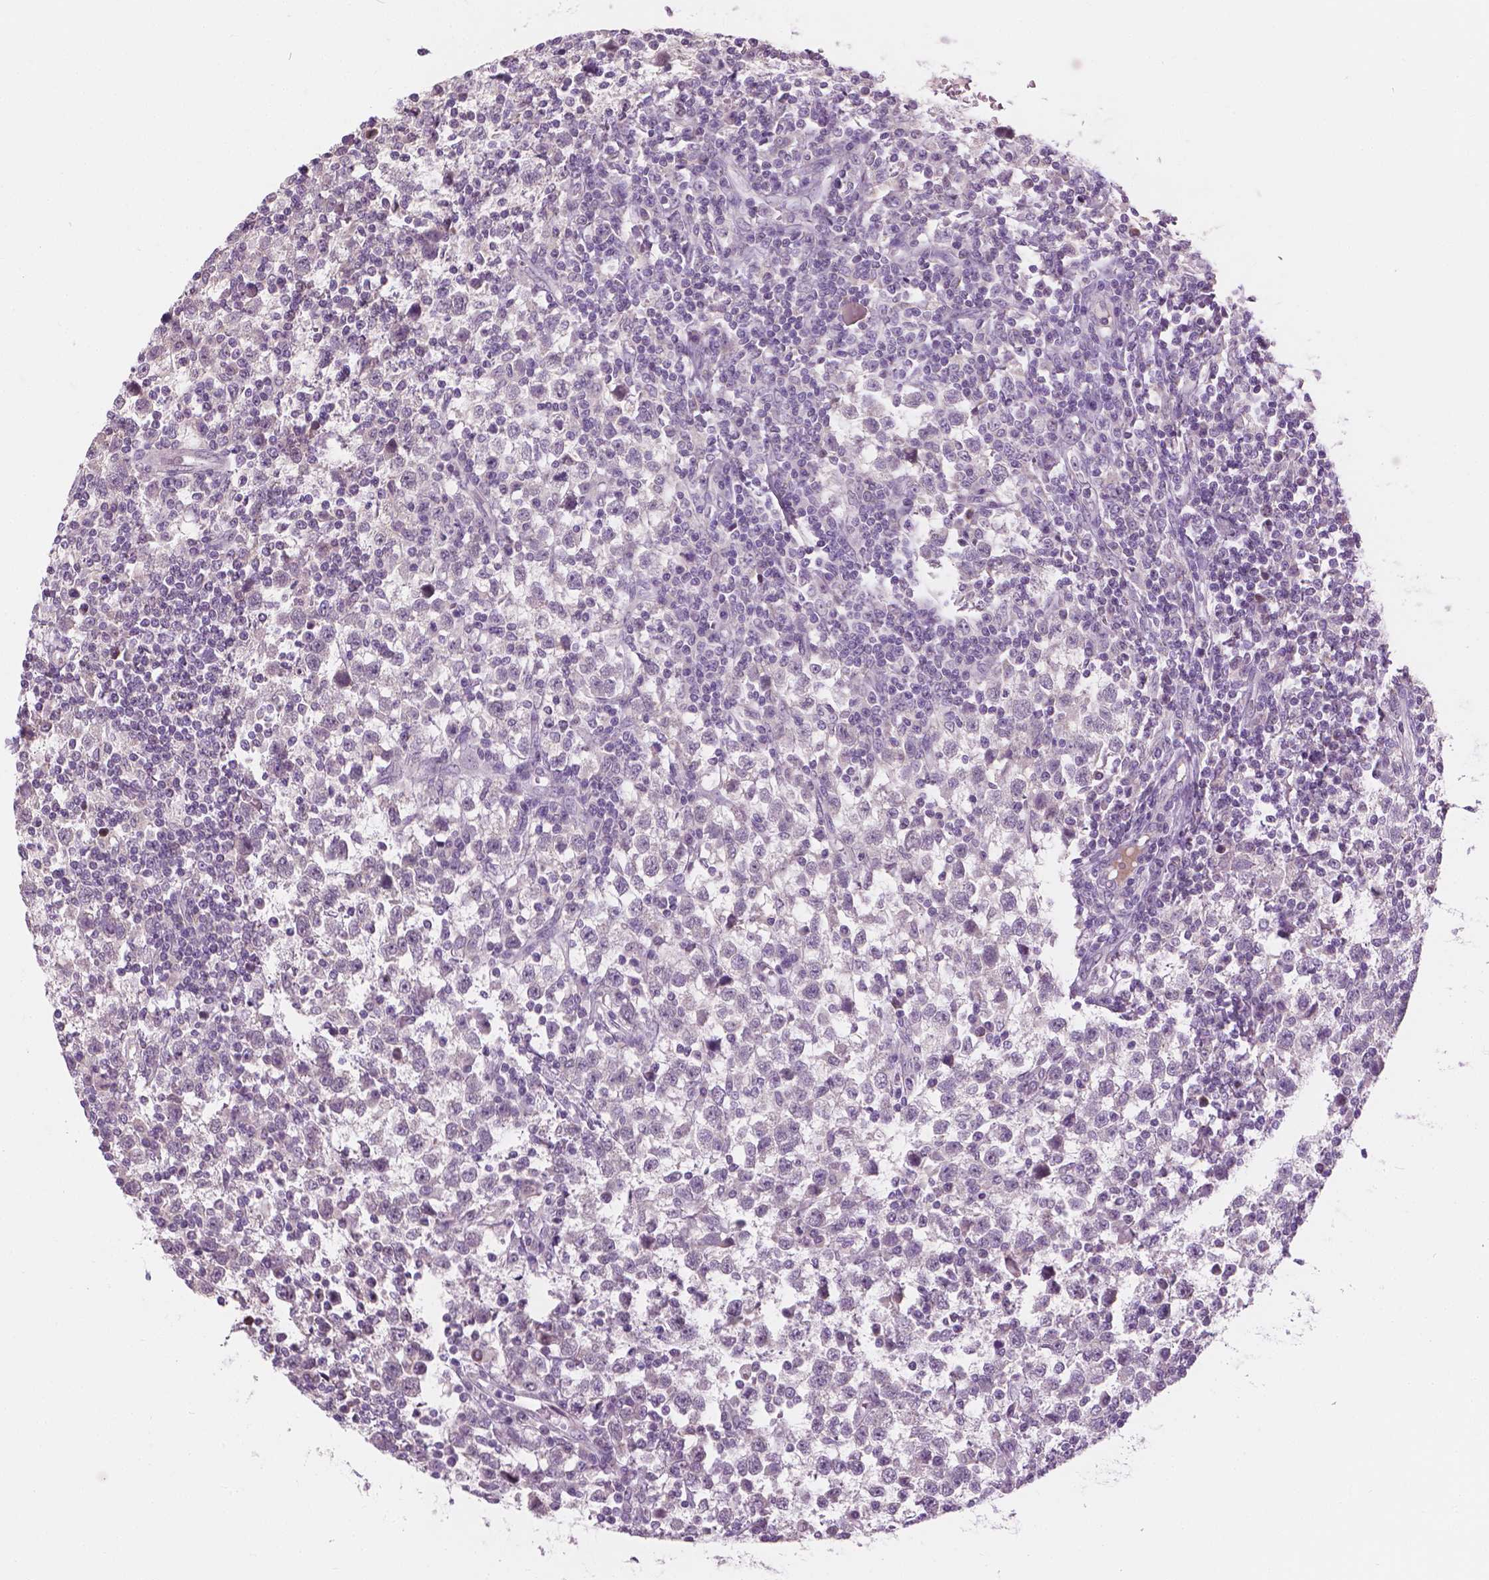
{"staining": {"intensity": "negative", "quantity": "none", "location": "none"}, "tissue": "testis cancer", "cell_type": "Tumor cells", "image_type": "cancer", "snomed": [{"axis": "morphology", "description": "Seminoma, NOS"}, {"axis": "topography", "description": "Testis"}], "caption": "Seminoma (testis) was stained to show a protein in brown. There is no significant staining in tumor cells.", "gene": "CFAP126", "patient": {"sex": "male", "age": 34}}